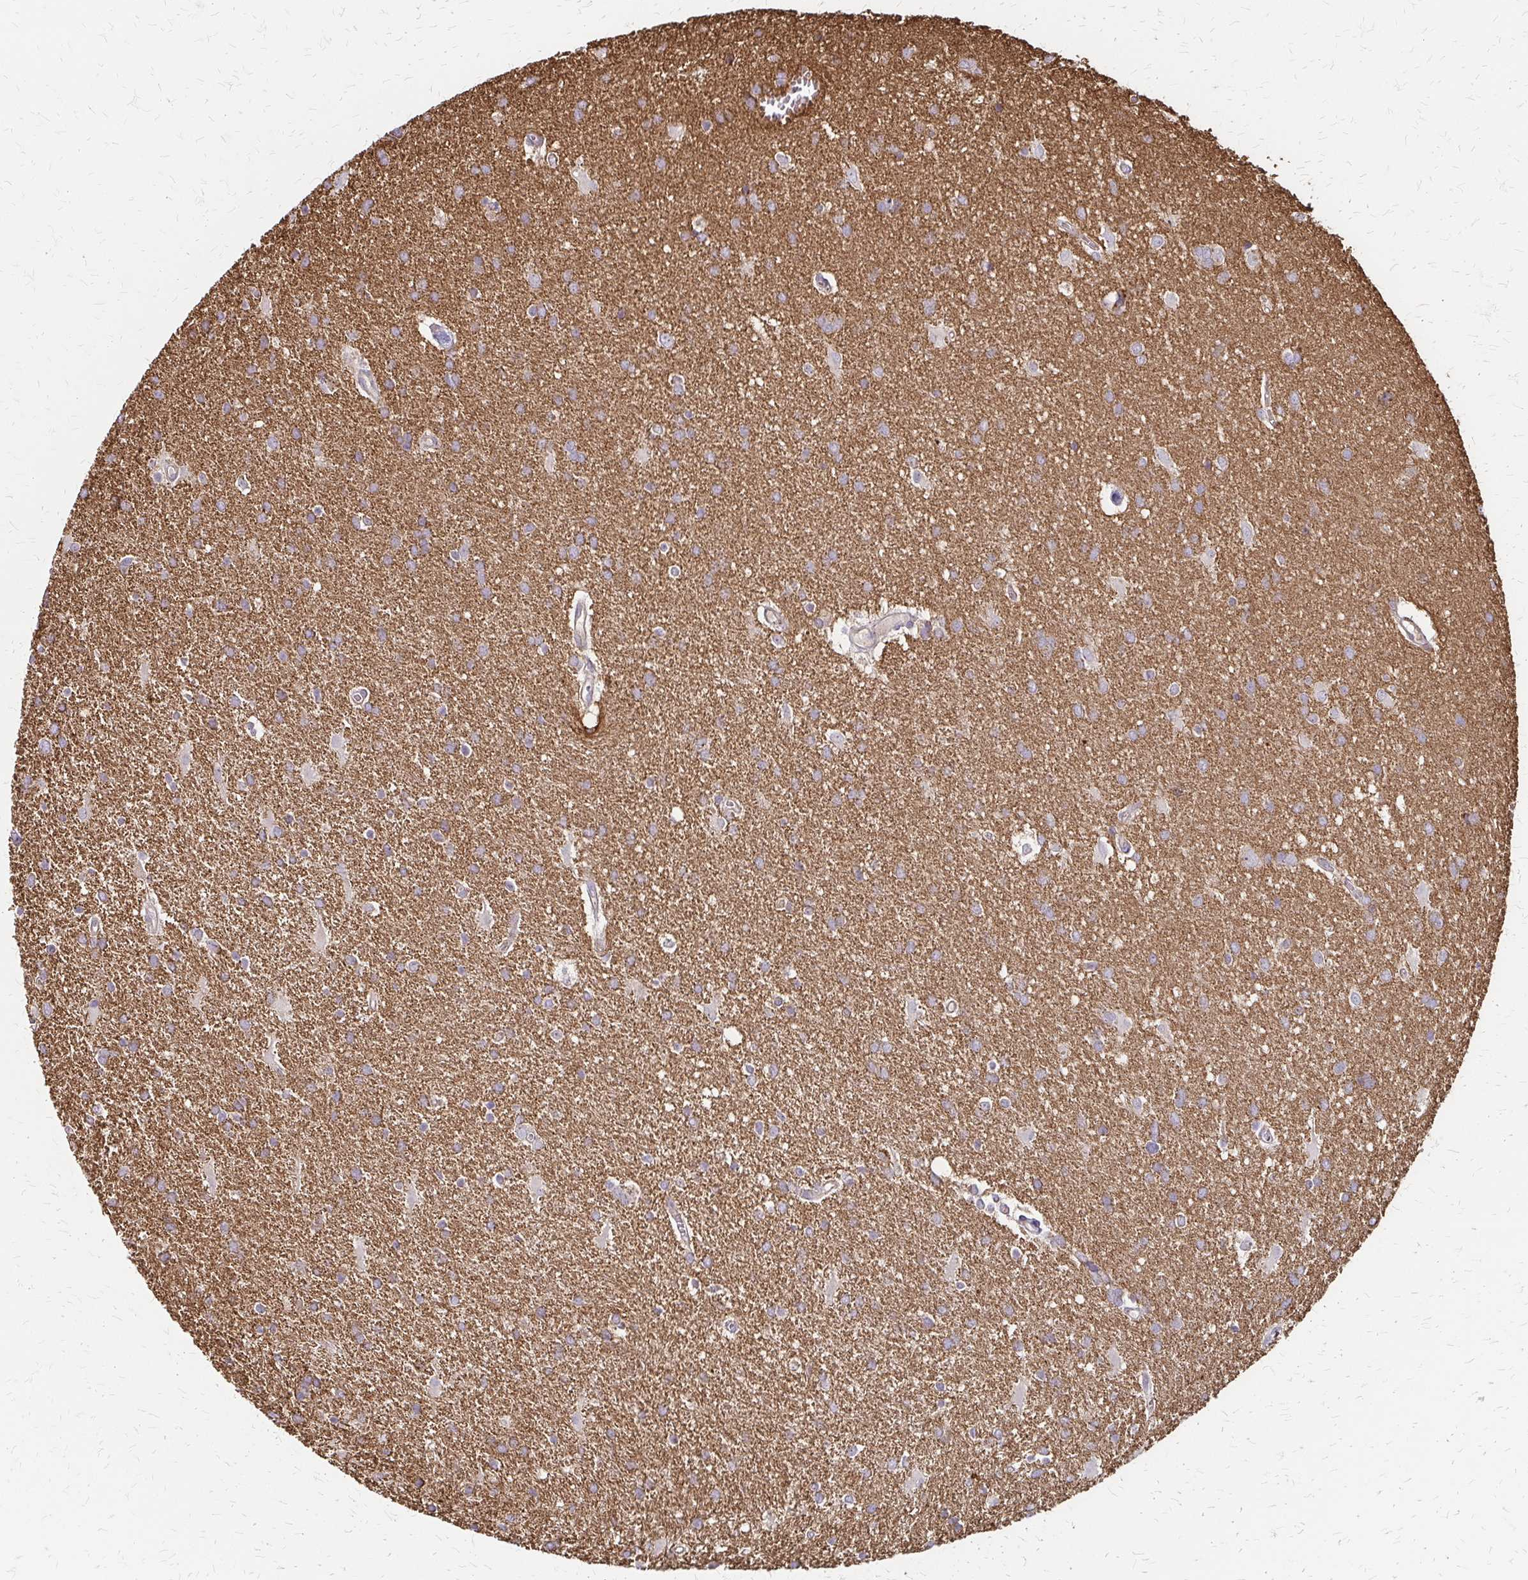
{"staining": {"intensity": "negative", "quantity": "none", "location": "none"}, "tissue": "glioma", "cell_type": "Tumor cells", "image_type": "cancer", "snomed": [{"axis": "morphology", "description": "Glioma, malignant, Low grade"}, {"axis": "topography", "description": "Brain"}], "caption": "A high-resolution image shows IHC staining of glioma, which displays no significant staining in tumor cells.", "gene": "ZNF383", "patient": {"sex": "male", "age": 66}}